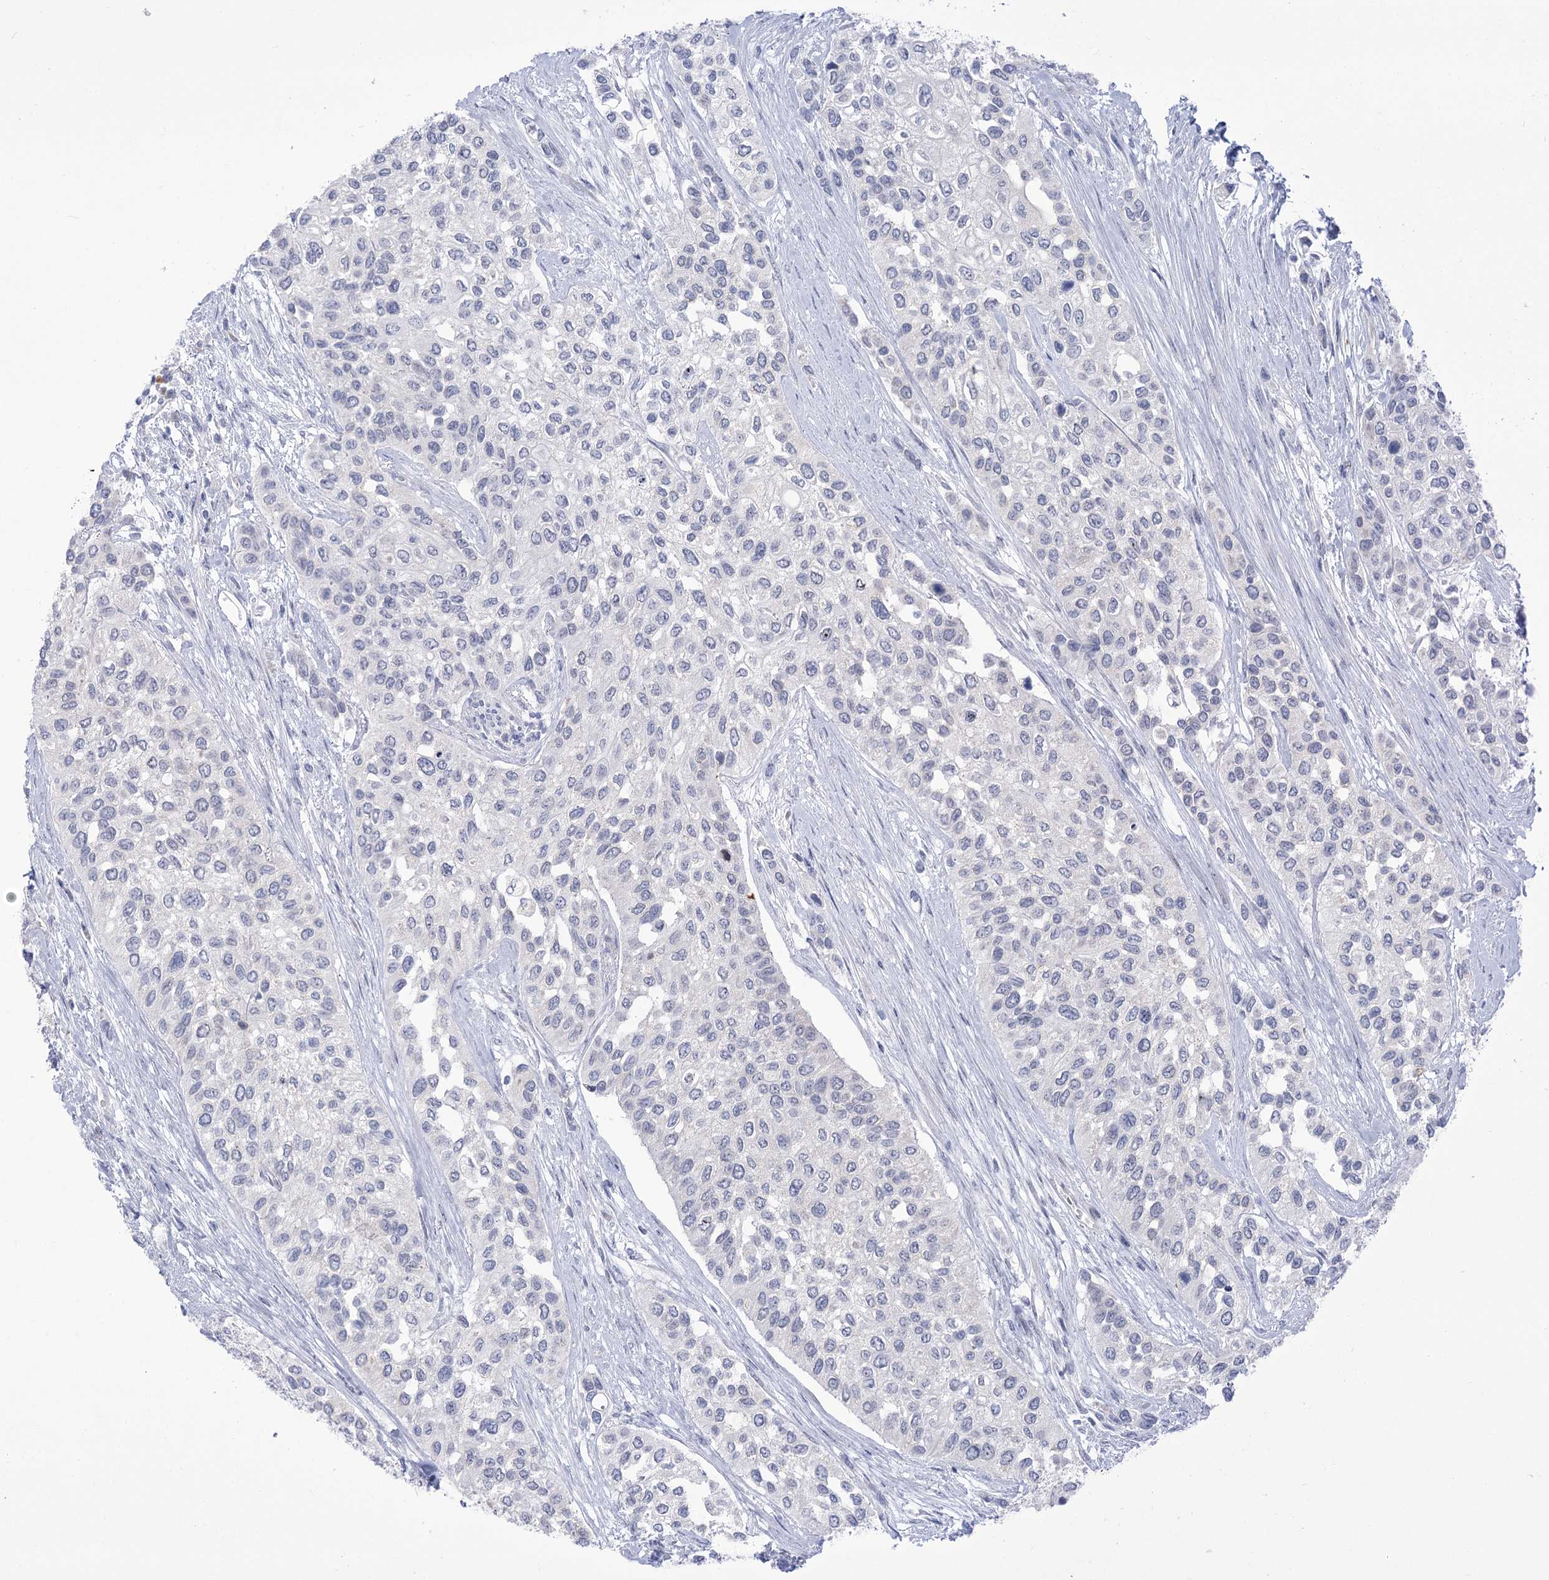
{"staining": {"intensity": "negative", "quantity": "none", "location": "none"}, "tissue": "urothelial cancer", "cell_type": "Tumor cells", "image_type": "cancer", "snomed": [{"axis": "morphology", "description": "Normal tissue, NOS"}, {"axis": "morphology", "description": "Urothelial carcinoma, High grade"}, {"axis": "topography", "description": "Vascular tissue"}, {"axis": "topography", "description": "Urinary bladder"}], "caption": "A high-resolution photomicrograph shows immunohistochemistry (IHC) staining of urothelial cancer, which demonstrates no significant positivity in tumor cells.", "gene": "BEND7", "patient": {"sex": "female", "age": 56}}